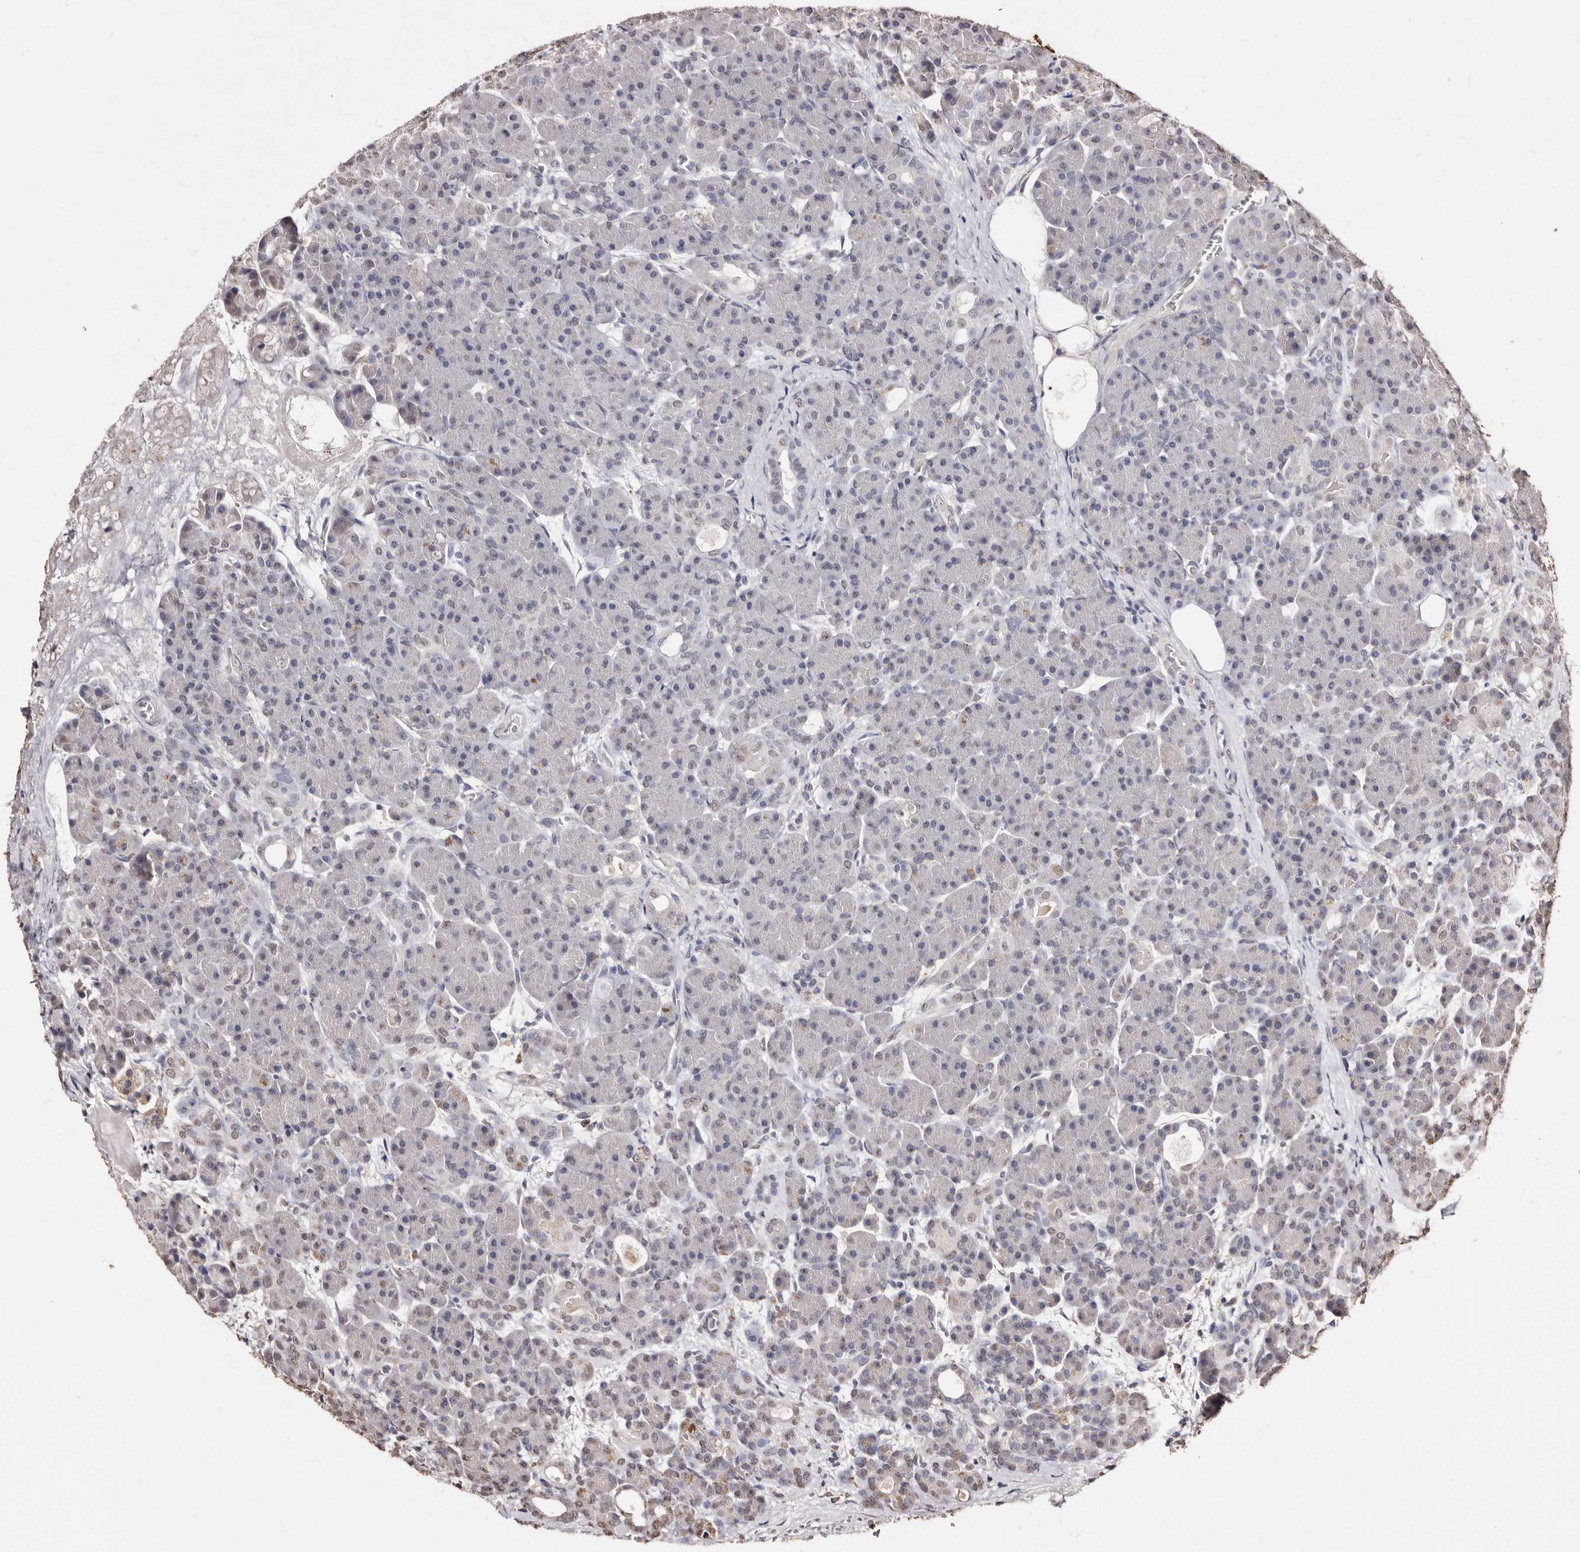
{"staining": {"intensity": "weak", "quantity": "<25%", "location": "nuclear"}, "tissue": "pancreas", "cell_type": "Exocrine glandular cells", "image_type": "normal", "snomed": [{"axis": "morphology", "description": "Normal tissue, NOS"}, {"axis": "topography", "description": "Pancreas"}], "caption": "DAB (3,3'-diaminobenzidine) immunohistochemical staining of unremarkable pancreas exhibits no significant positivity in exocrine glandular cells. (Immunohistochemistry (ihc), brightfield microscopy, high magnification).", "gene": "ERBB4", "patient": {"sex": "male", "age": 63}}